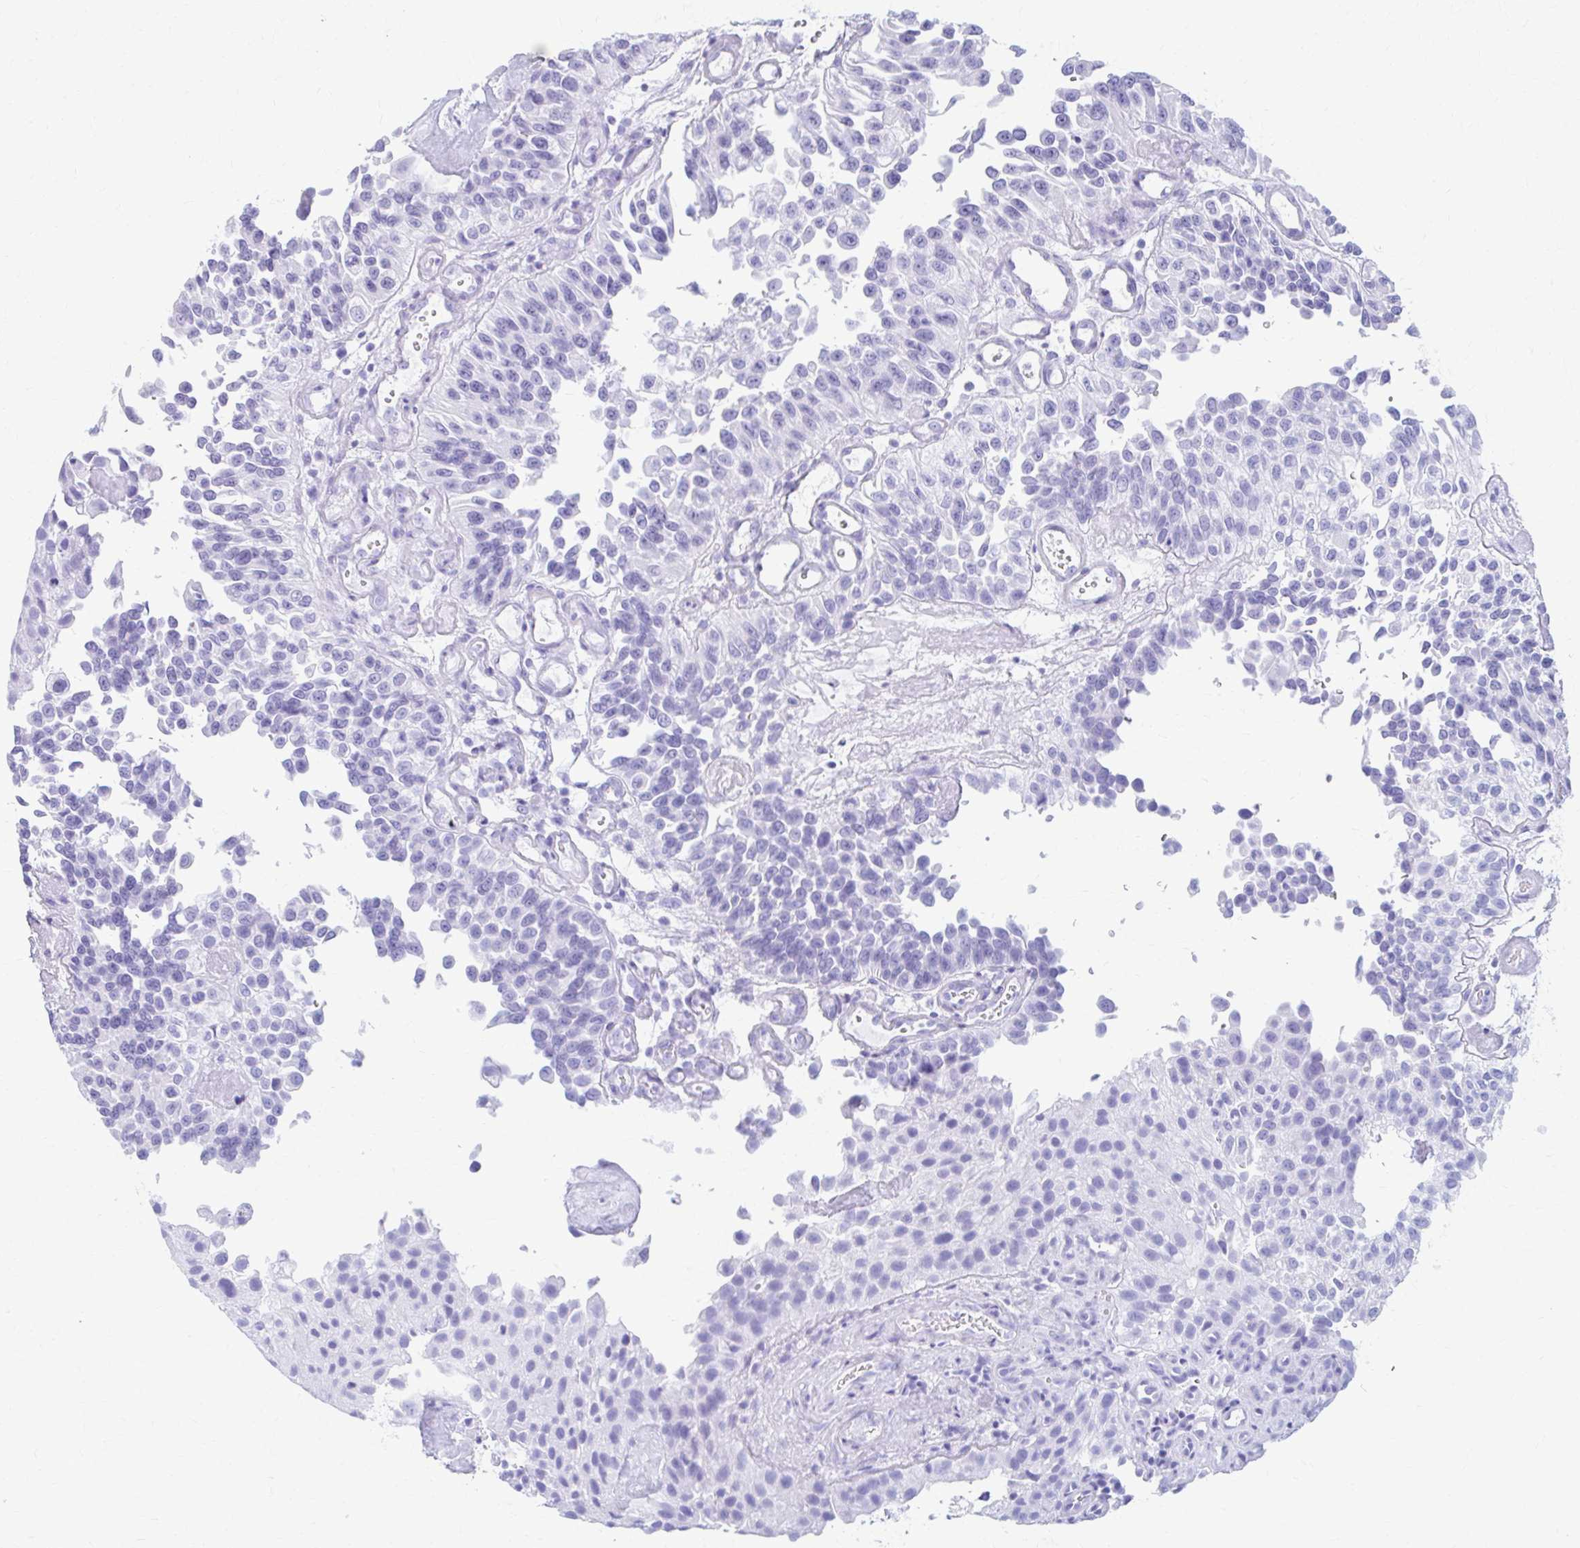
{"staining": {"intensity": "negative", "quantity": "none", "location": "none"}, "tissue": "urothelial cancer", "cell_type": "Tumor cells", "image_type": "cancer", "snomed": [{"axis": "morphology", "description": "Urothelial carcinoma, NOS"}, {"axis": "topography", "description": "Urinary bladder"}], "caption": "Human transitional cell carcinoma stained for a protein using IHC demonstrates no expression in tumor cells.", "gene": "RGS16", "patient": {"sex": "male", "age": 87}}